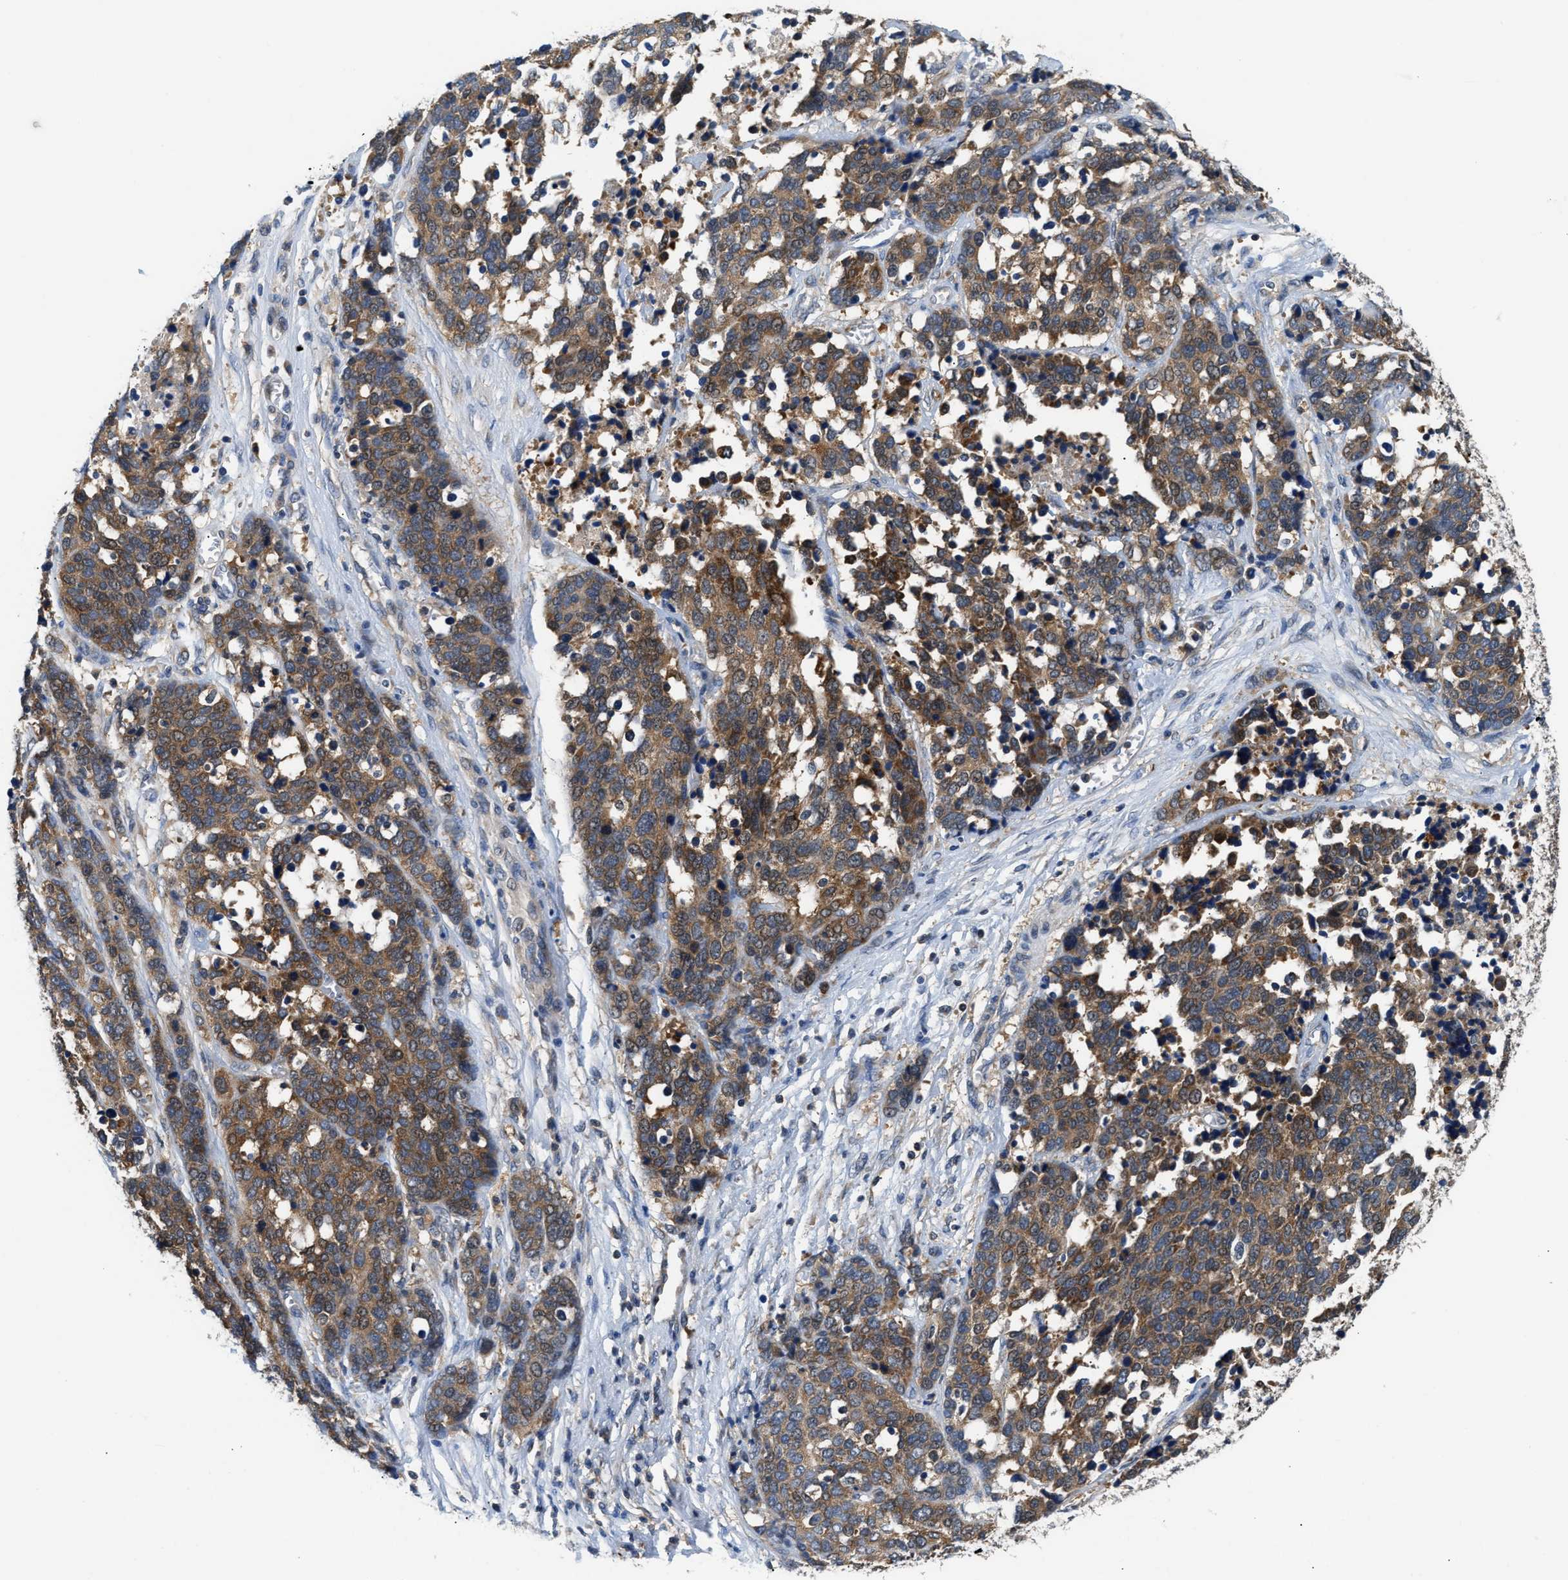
{"staining": {"intensity": "moderate", "quantity": ">75%", "location": "cytoplasmic/membranous"}, "tissue": "ovarian cancer", "cell_type": "Tumor cells", "image_type": "cancer", "snomed": [{"axis": "morphology", "description": "Cystadenocarcinoma, serous, NOS"}, {"axis": "topography", "description": "Ovary"}], "caption": "The image demonstrates a brown stain indicating the presence of a protein in the cytoplasmic/membranous of tumor cells in serous cystadenocarcinoma (ovarian). (IHC, brightfield microscopy, high magnification).", "gene": "CCM2", "patient": {"sex": "female", "age": 44}}